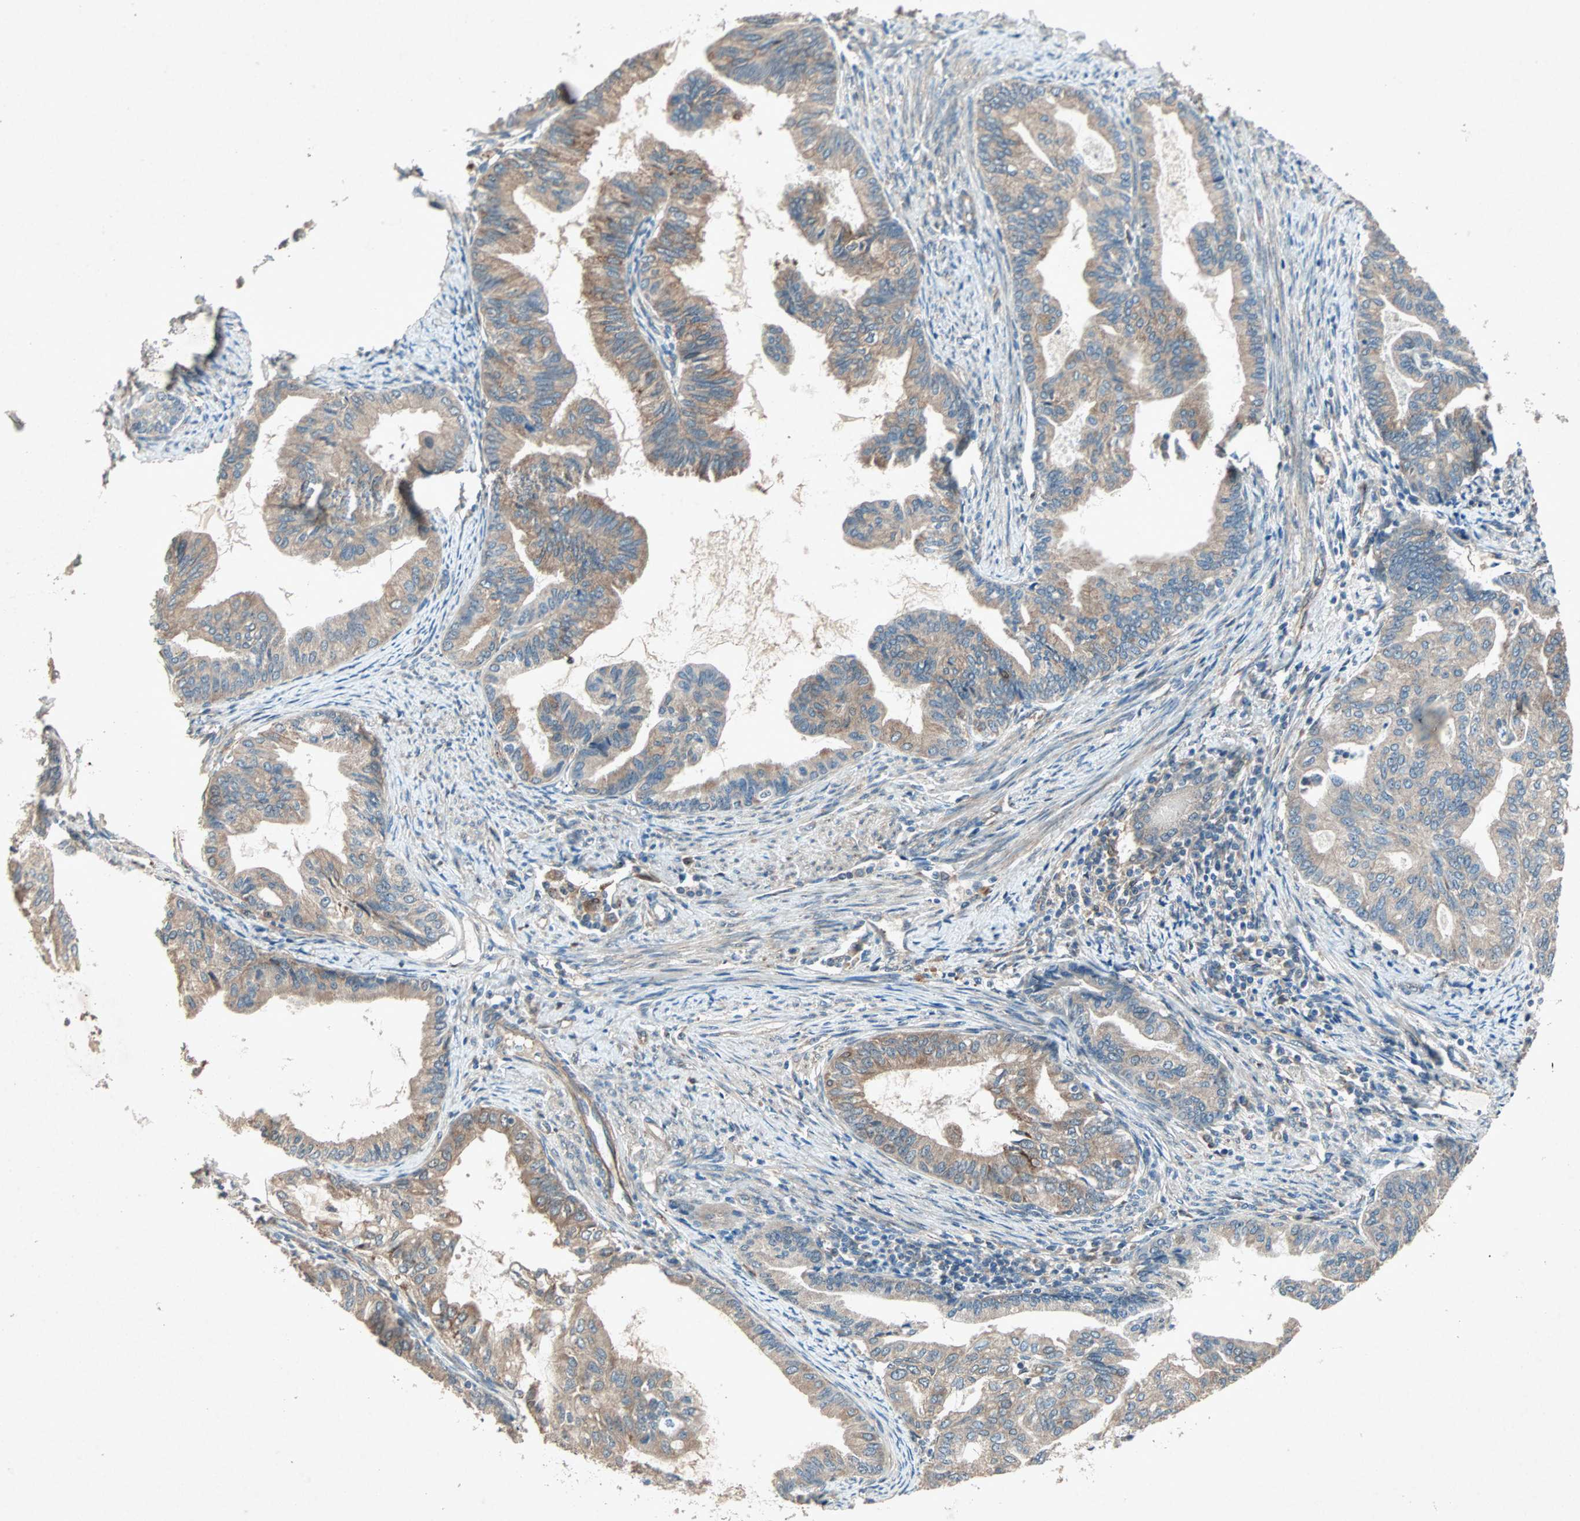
{"staining": {"intensity": "weak", "quantity": "25%-75%", "location": "cytoplasmic/membranous"}, "tissue": "endometrial cancer", "cell_type": "Tumor cells", "image_type": "cancer", "snomed": [{"axis": "morphology", "description": "Adenocarcinoma, NOS"}, {"axis": "topography", "description": "Endometrium"}], "caption": "Adenocarcinoma (endometrial) stained with DAB IHC displays low levels of weak cytoplasmic/membranous expression in approximately 25%-75% of tumor cells. Immunohistochemistry stains the protein of interest in brown and the nuclei are stained blue.", "gene": "SDSL", "patient": {"sex": "female", "age": 86}}